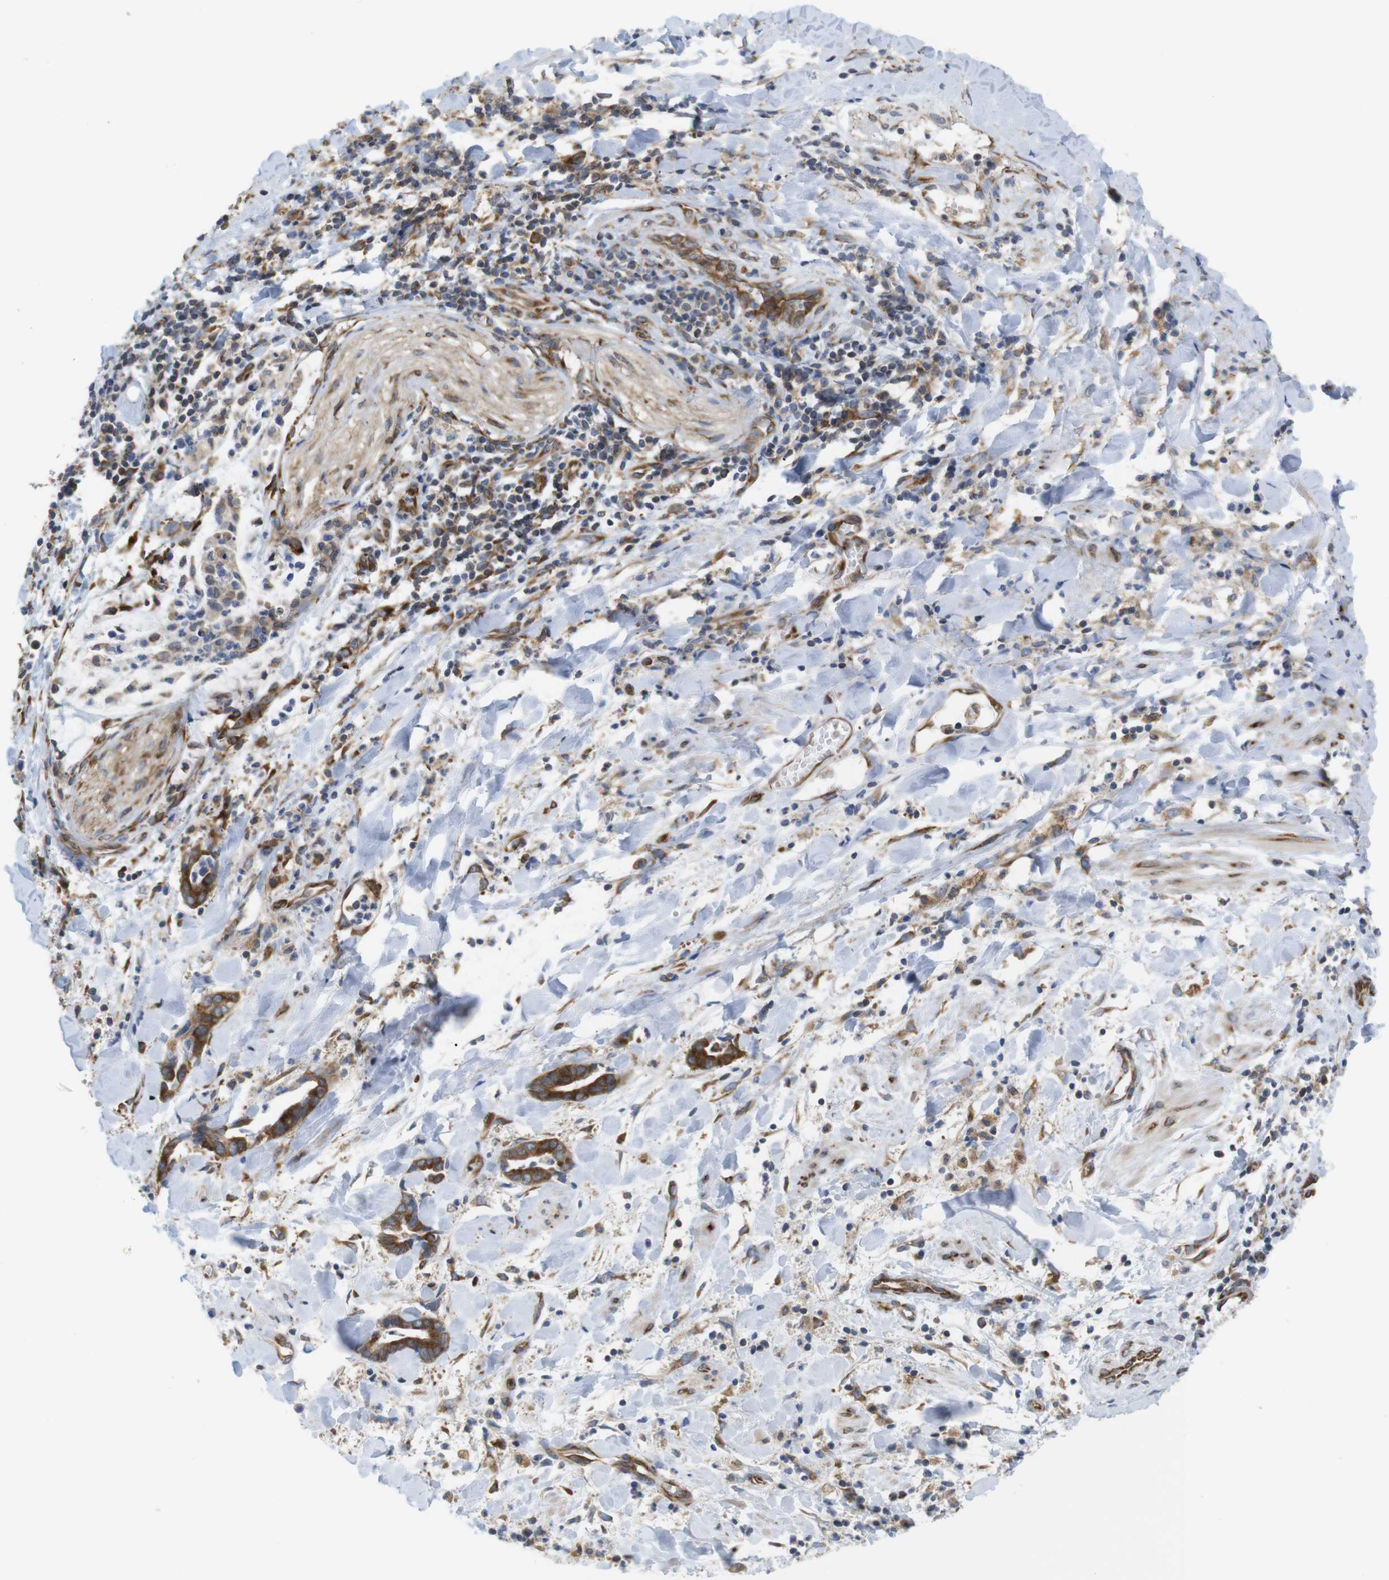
{"staining": {"intensity": "strong", "quantity": ">75%", "location": "cytoplasmic/membranous"}, "tissue": "cervical cancer", "cell_type": "Tumor cells", "image_type": "cancer", "snomed": [{"axis": "morphology", "description": "Adenocarcinoma, NOS"}, {"axis": "topography", "description": "Cervix"}], "caption": "A histopathology image showing strong cytoplasmic/membranous staining in approximately >75% of tumor cells in cervical cancer, as visualized by brown immunohistochemical staining.", "gene": "PCNX2", "patient": {"sex": "female", "age": 44}}